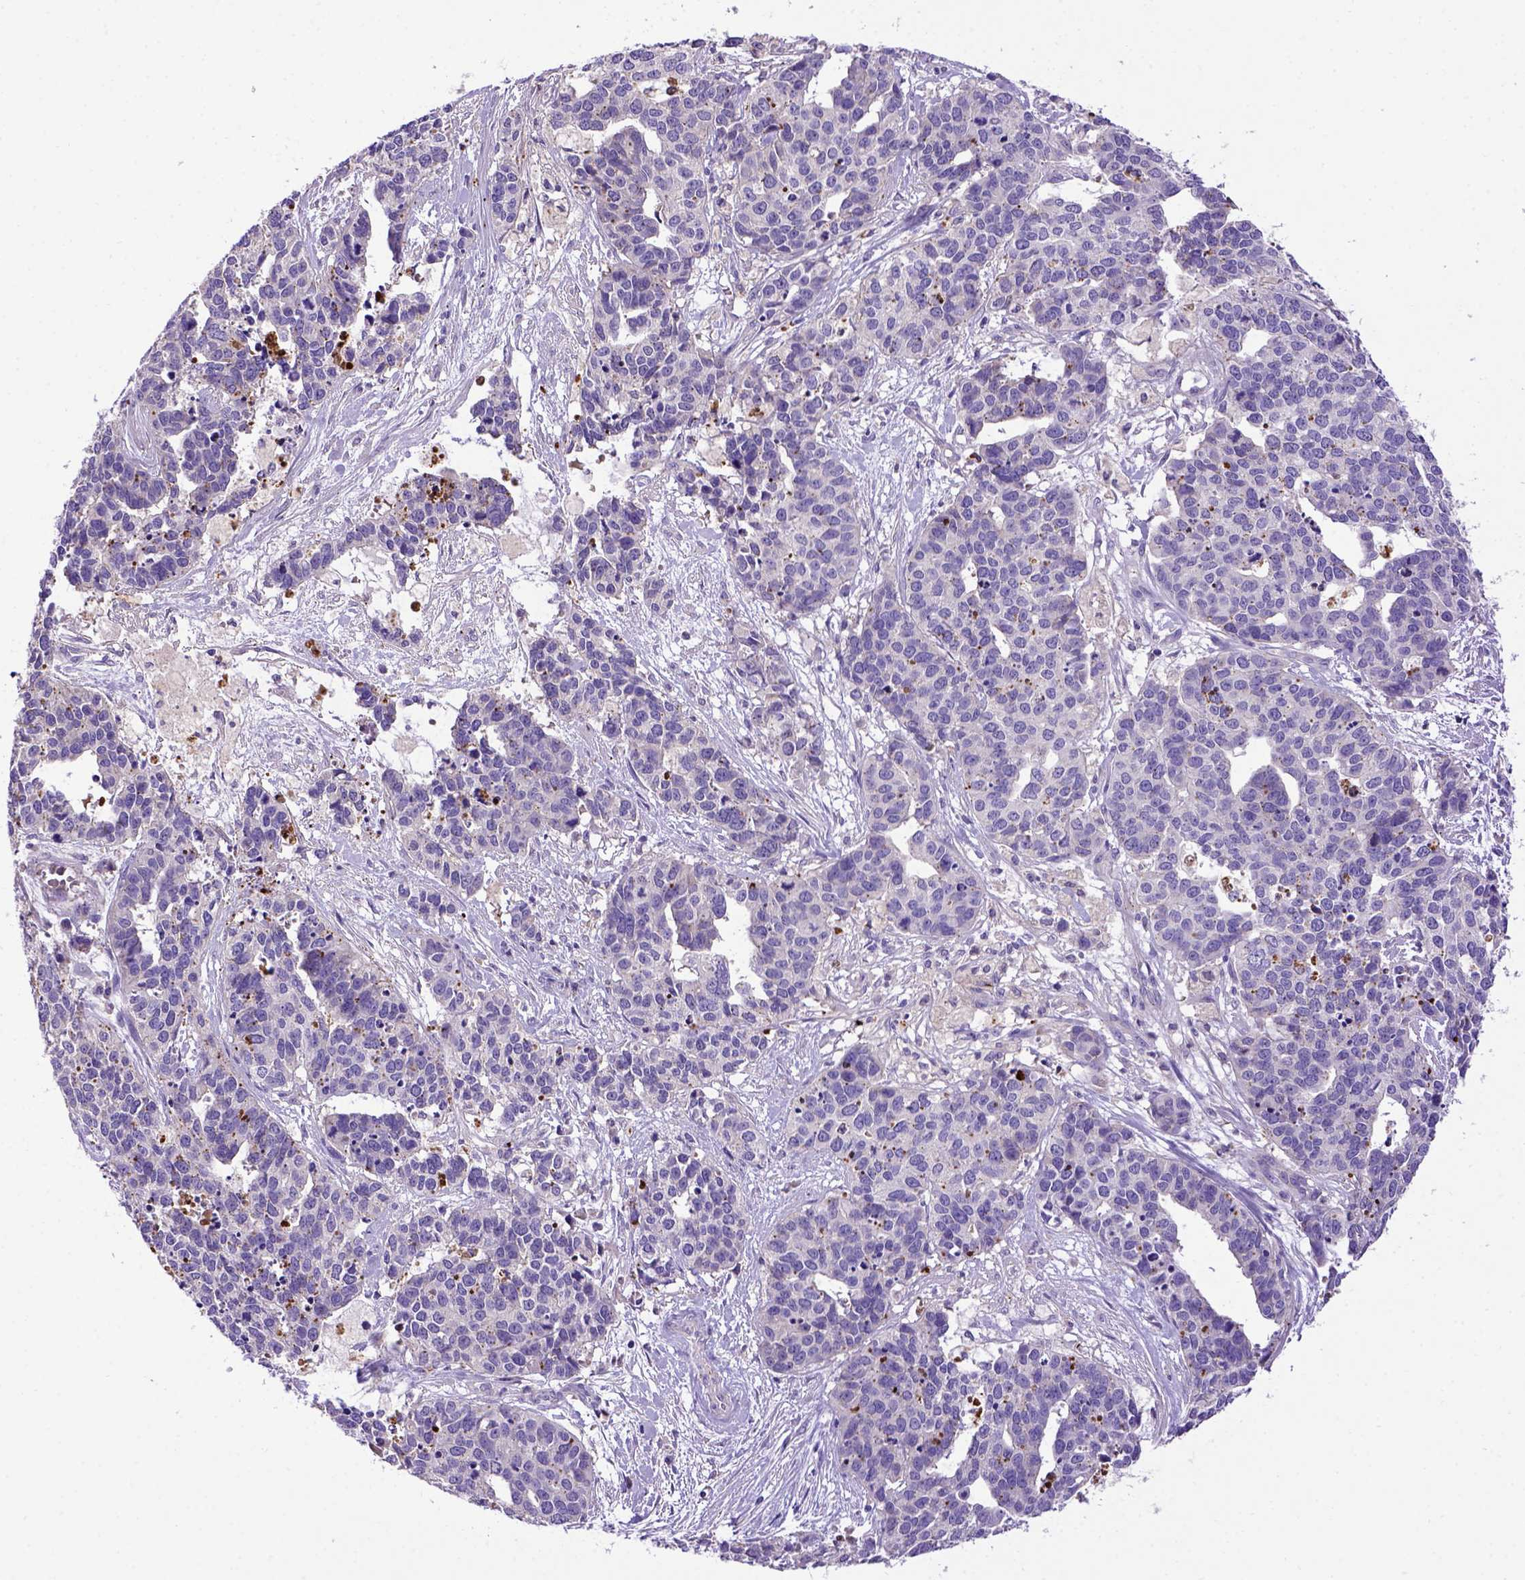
{"staining": {"intensity": "negative", "quantity": "none", "location": "none"}, "tissue": "ovarian cancer", "cell_type": "Tumor cells", "image_type": "cancer", "snomed": [{"axis": "morphology", "description": "Carcinoma, endometroid"}, {"axis": "topography", "description": "Ovary"}], "caption": "A high-resolution image shows IHC staining of endometroid carcinoma (ovarian), which reveals no significant expression in tumor cells.", "gene": "ADAM12", "patient": {"sex": "female", "age": 65}}